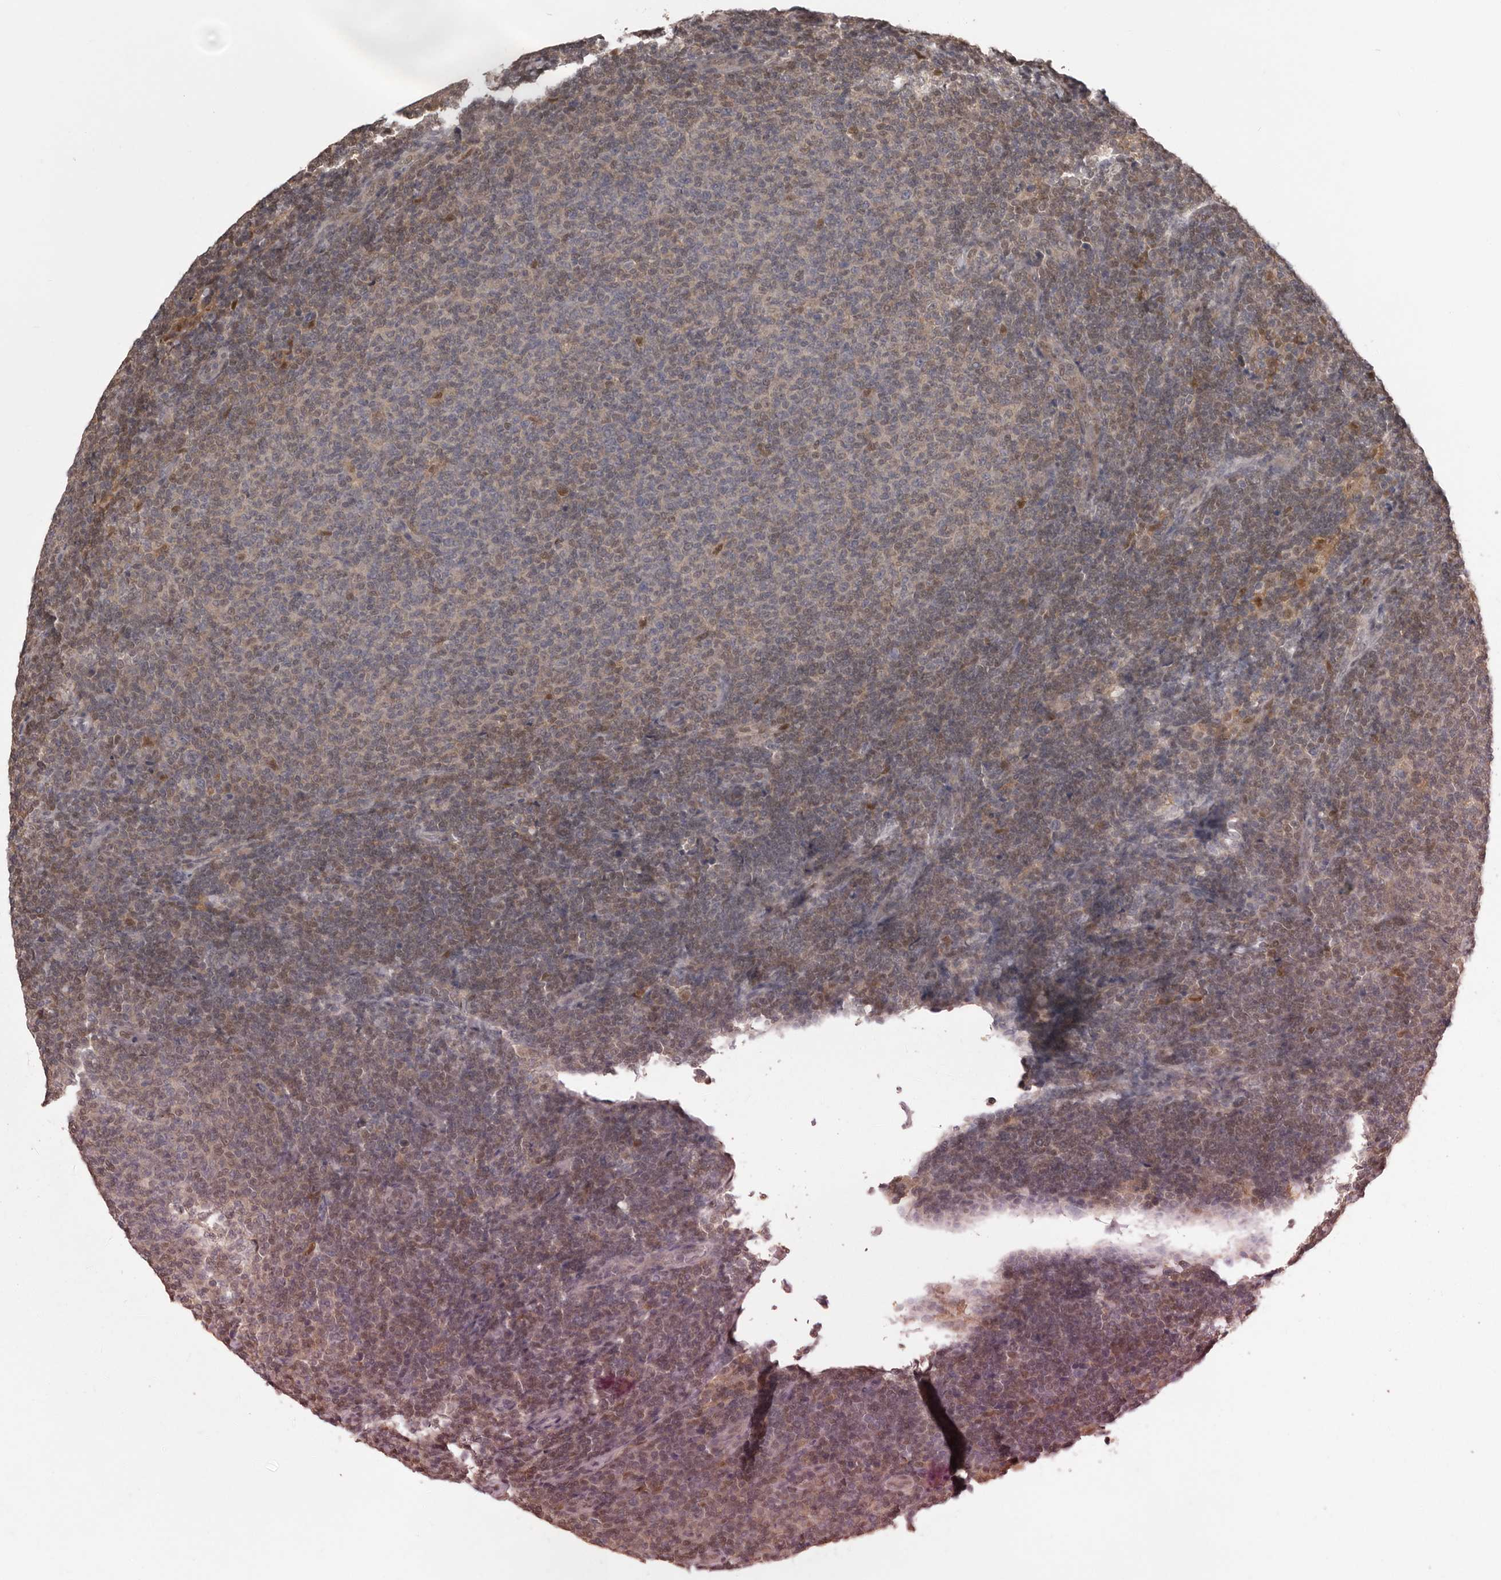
{"staining": {"intensity": "weak", "quantity": "25%-75%", "location": "cytoplasmic/membranous,nuclear"}, "tissue": "lymphoma", "cell_type": "Tumor cells", "image_type": "cancer", "snomed": [{"axis": "morphology", "description": "Malignant lymphoma, non-Hodgkin's type, Low grade"}, {"axis": "topography", "description": "Lymph node"}], "caption": "Human malignant lymphoma, non-Hodgkin's type (low-grade) stained with a protein marker reveals weak staining in tumor cells.", "gene": "MDH1", "patient": {"sex": "male", "age": 66}}